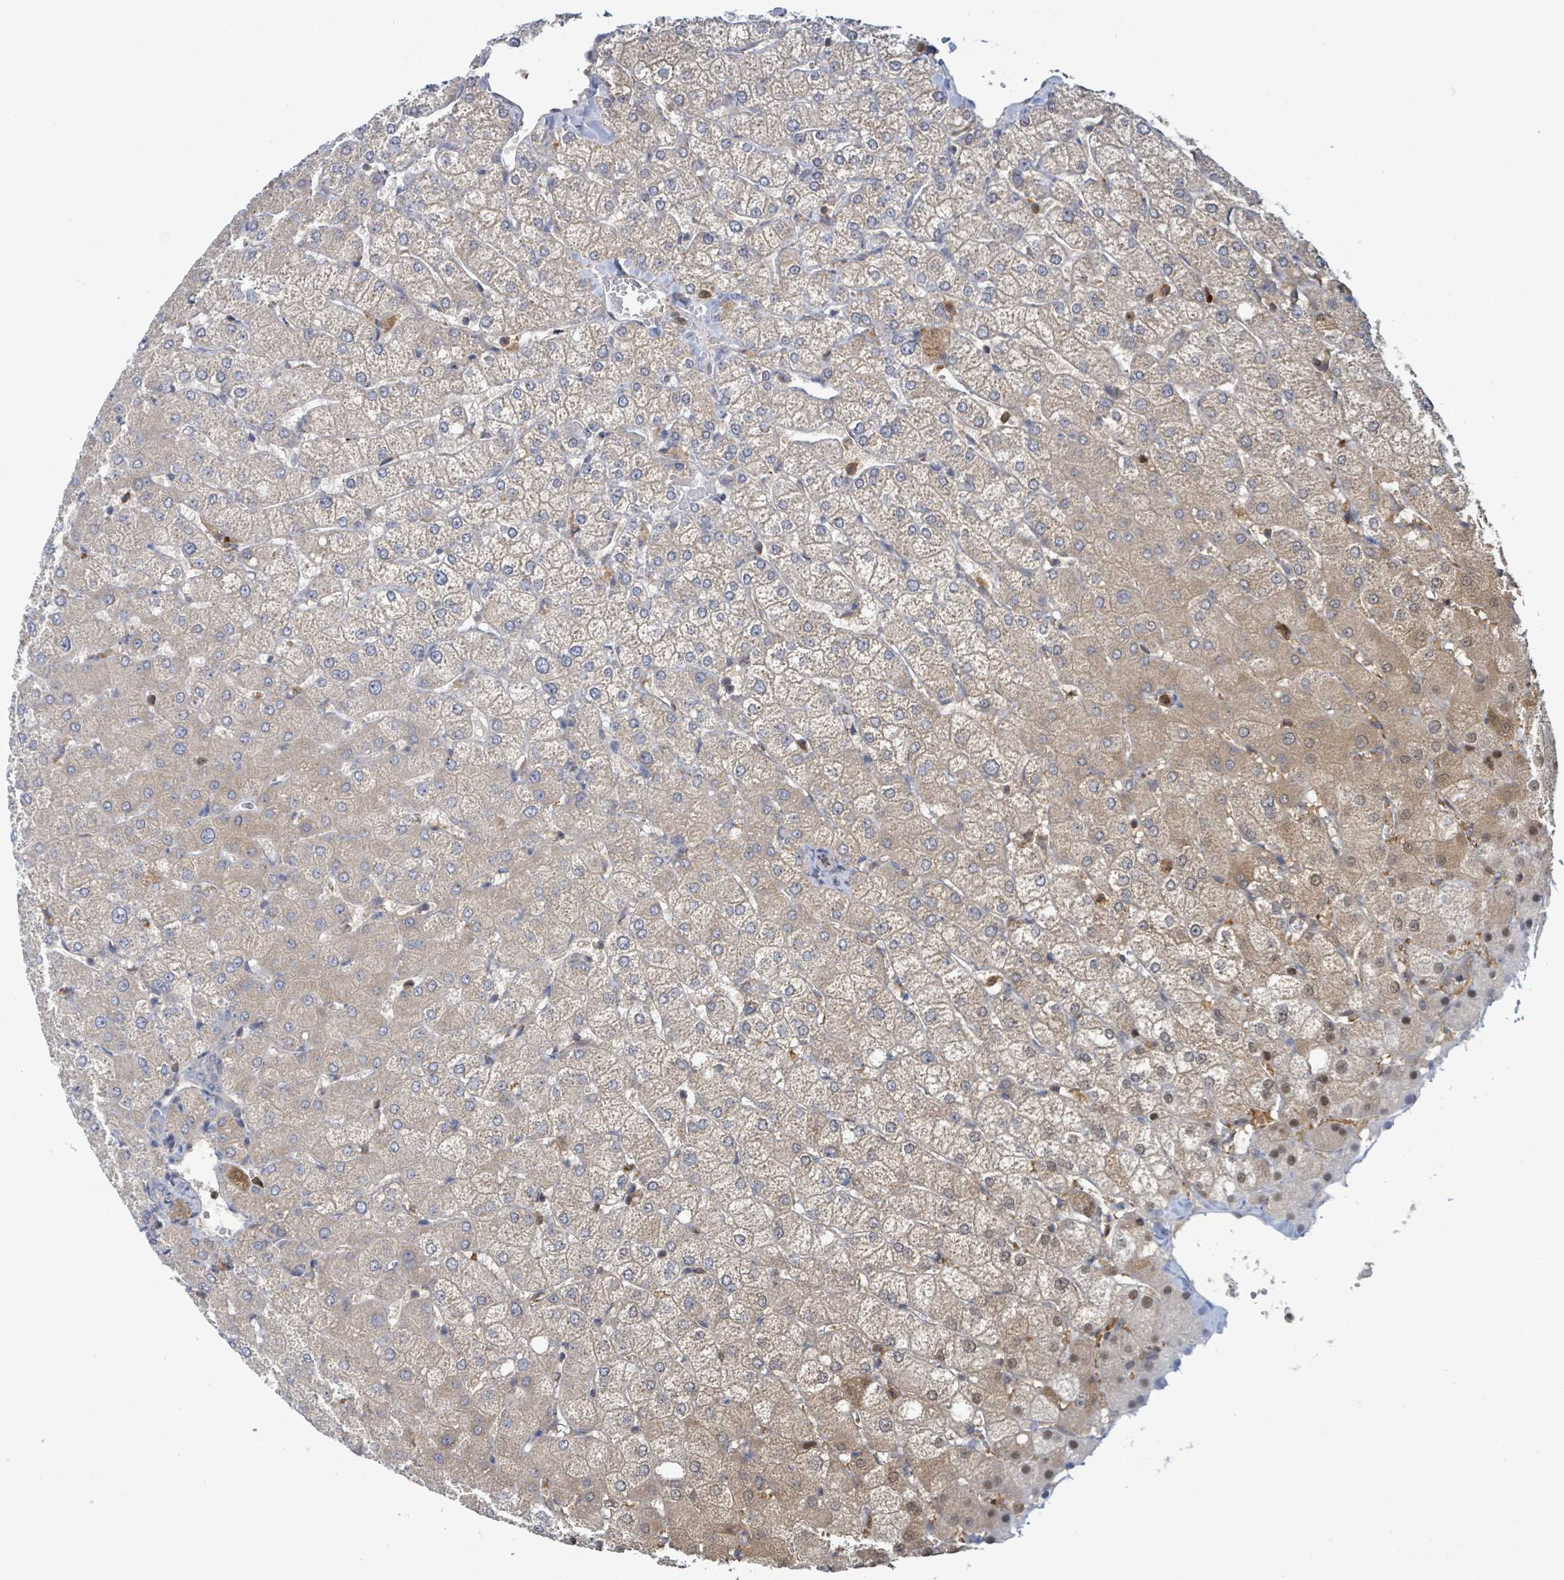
{"staining": {"intensity": "negative", "quantity": "none", "location": "none"}, "tissue": "liver", "cell_type": "Cholangiocytes", "image_type": "normal", "snomed": [{"axis": "morphology", "description": "Normal tissue, NOS"}, {"axis": "topography", "description": "Liver"}], "caption": "Histopathology image shows no significant protein expression in cholangiocytes of normal liver. (DAB (3,3'-diaminobenzidine) IHC visualized using brightfield microscopy, high magnification).", "gene": "PGAM1", "patient": {"sex": "female", "age": 54}}